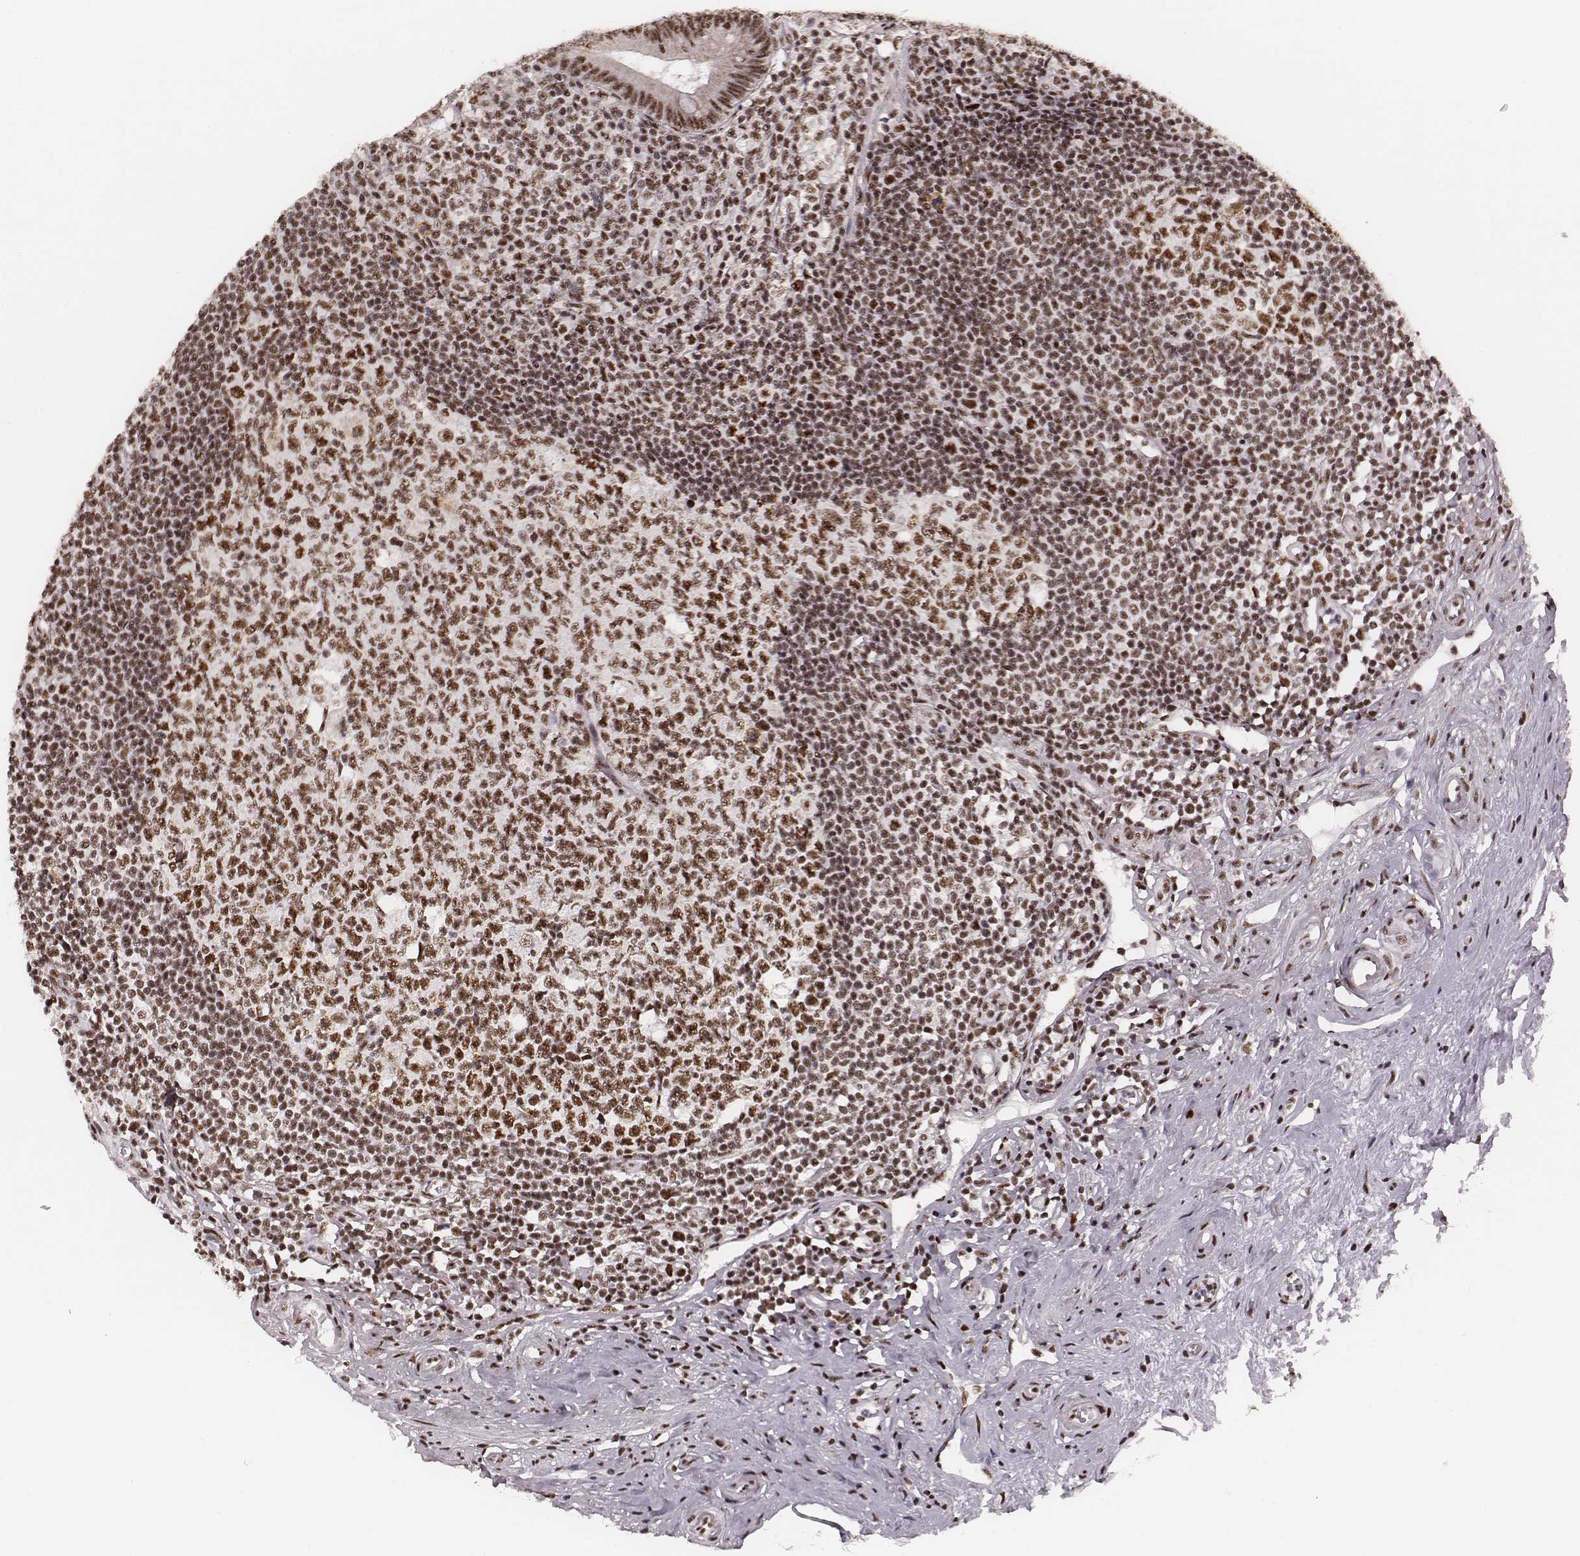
{"staining": {"intensity": "strong", "quantity": ">75%", "location": "nuclear"}, "tissue": "appendix", "cell_type": "Glandular cells", "image_type": "normal", "snomed": [{"axis": "morphology", "description": "Normal tissue, NOS"}, {"axis": "morphology", "description": "Carcinoma, endometroid"}, {"axis": "topography", "description": "Appendix"}, {"axis": "topography", "description": "Colon"}], "caption": "Immunohistochemistry (IHC) (DAB (3,3'-diaminobenzidine)) staining of normal human appendix demonstrates strong nuclear protein expression in about >75% of glandular cells. Using DAB (3,3'-diaminobenzidine) (brown) and hematoxylin (blue) stains, captured at high magnification using brightfield microscopy.", "gene": "LUC7L", "patient": {"sex": "female", "age": 60}}